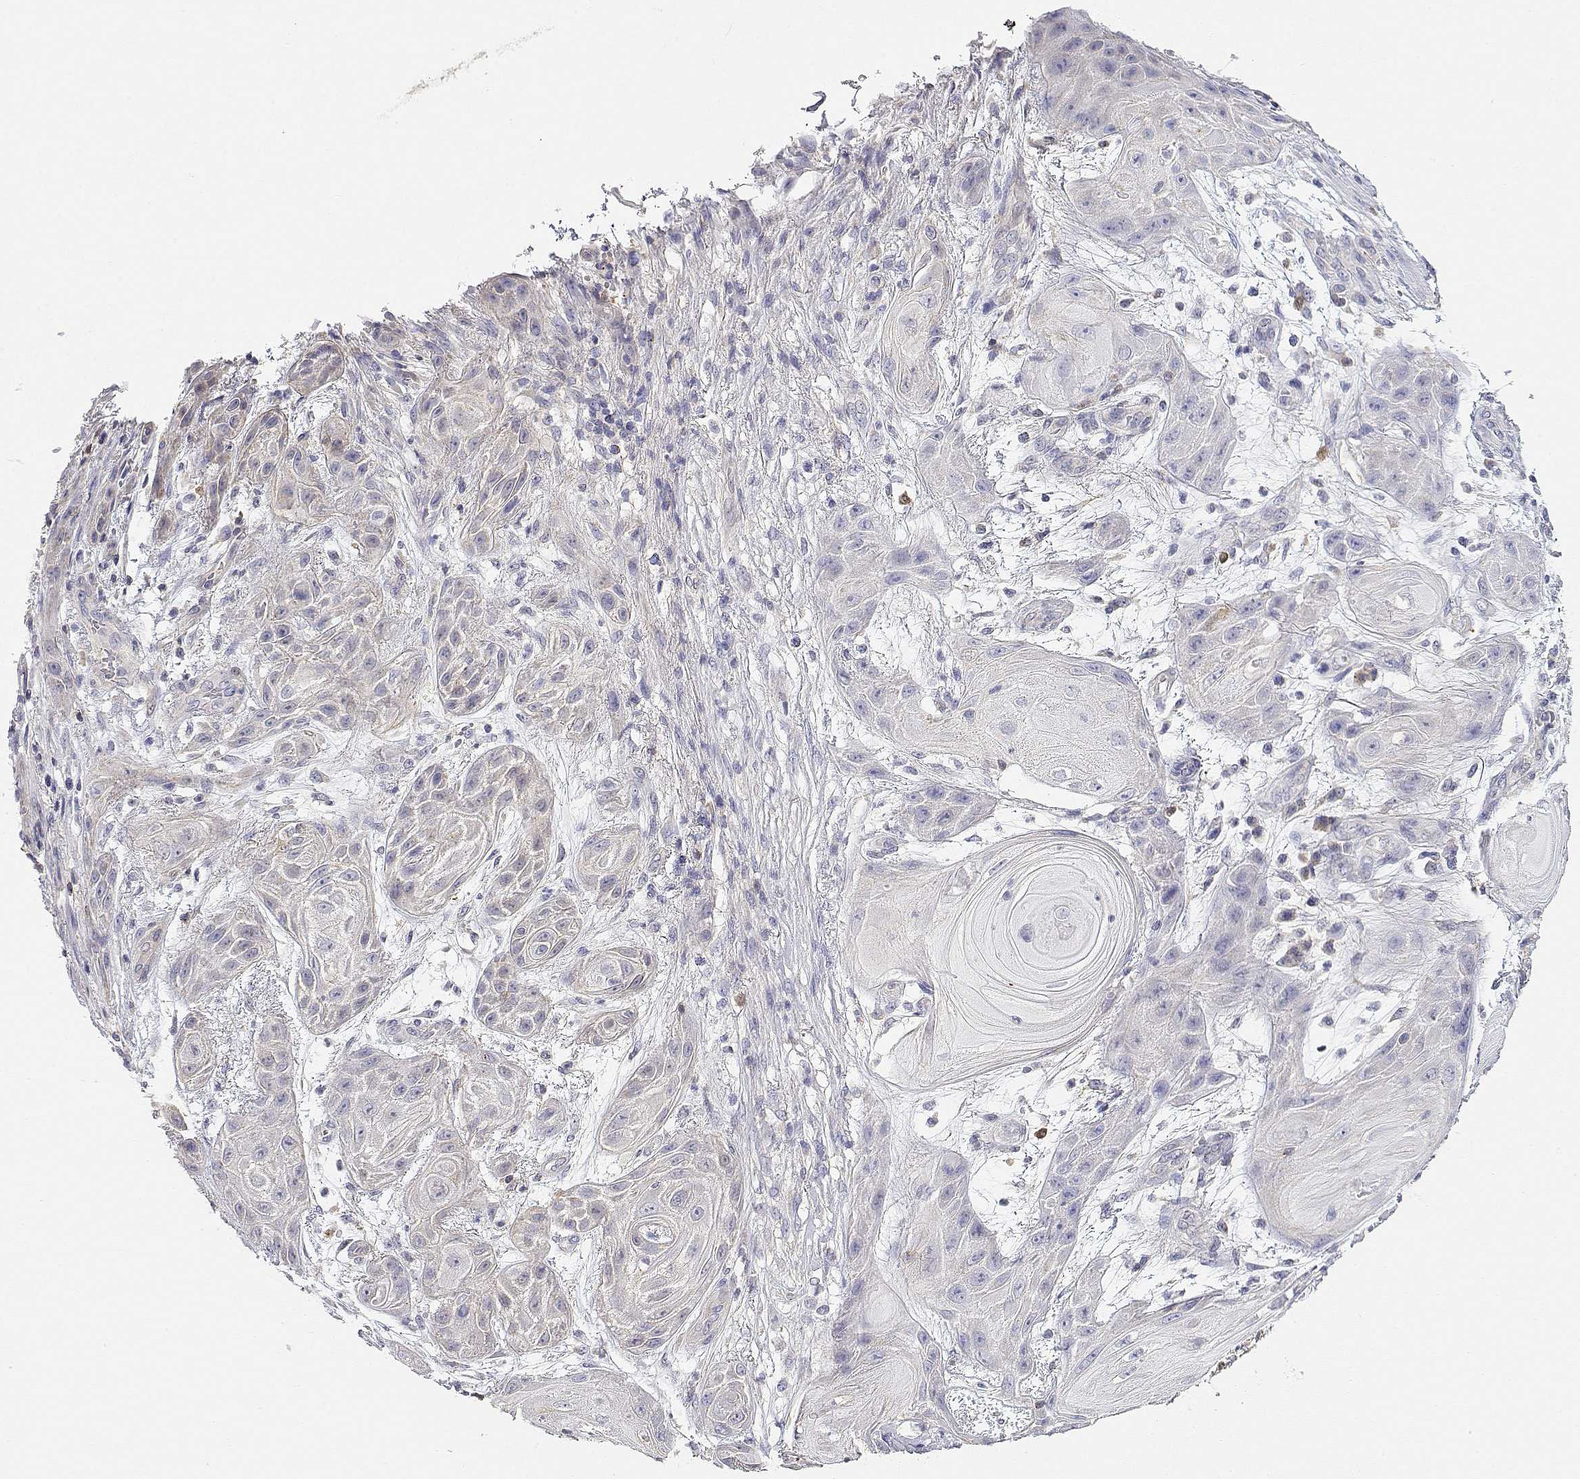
{"staining": {"intensity": "negative", "quantity": "none", "location": "none"}, "tissue": "skin cancer", "cell_type": "Tumor cells", "image_type": "cancer", "snomed": [{"axis": "morphology", "description": "Squamous cell carcinoma, NOS"}, {"axis": "topography", "description": "Skin"}], "caption": "There is no significant expression in tumor cells of skin cancer.", "gene": "ADA", "patient": {"sex": "male", "age": 62}}